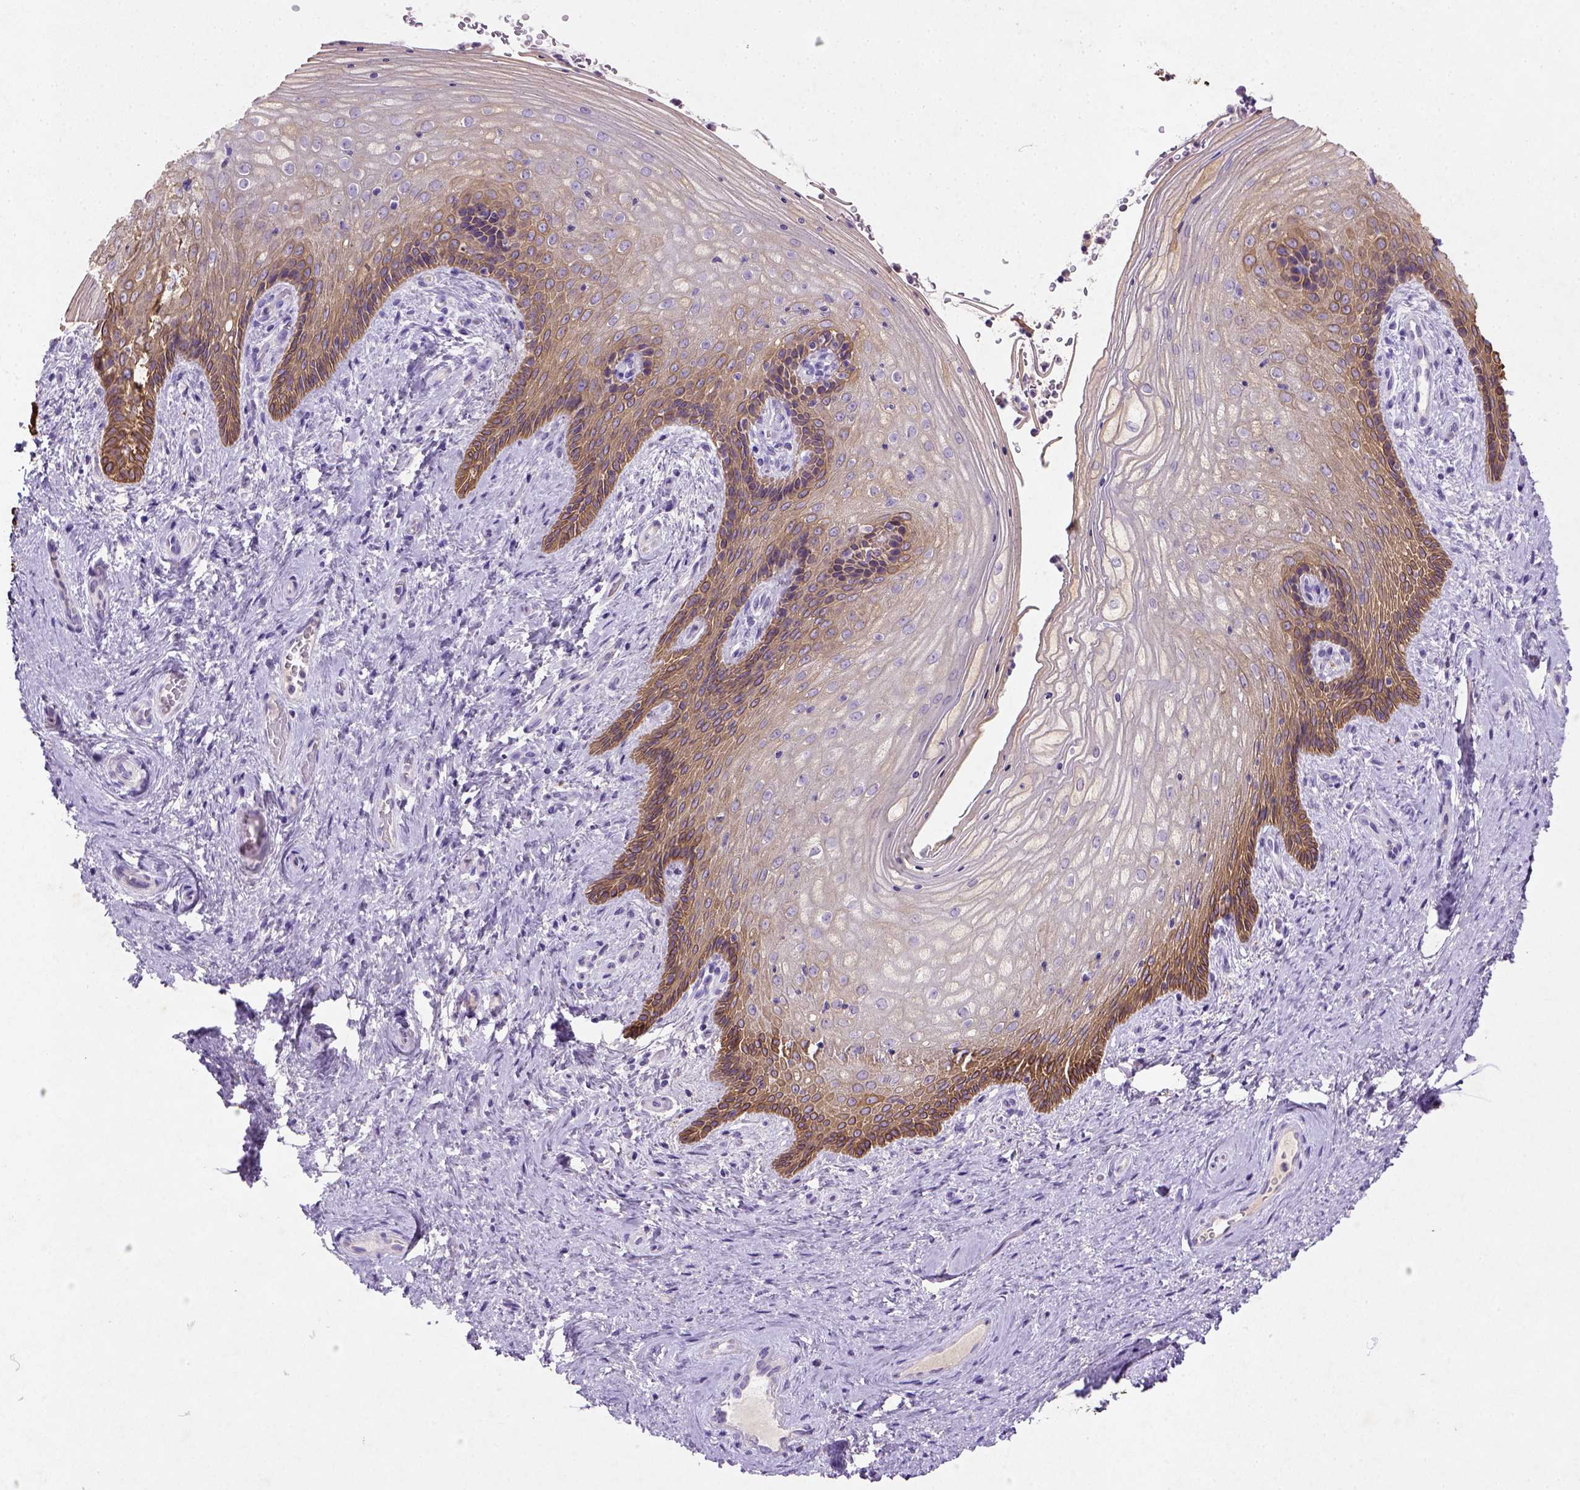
{"staining": {"intensity": "moderate", "quantity": "<25%", "location": "cytoplasmic/membranous"}, "tissue": "vagina", "cell_type": "Squamous epithelial cells", "image_type": "normal", "snomed": [{"axis": "morphology", "description": "Normal tissue, NOS"}, {"axis": "topography", "description": "Vagina"}], "caption": "This is an image of immunohistochemistry (IHC) staining of unremarkable vagina, which shows moderate positivity in the cytoplasmic/membranous of squamous epithelial cells.", "gene": "NUDT2", "patient": {"sex": "female", "age": 45}}